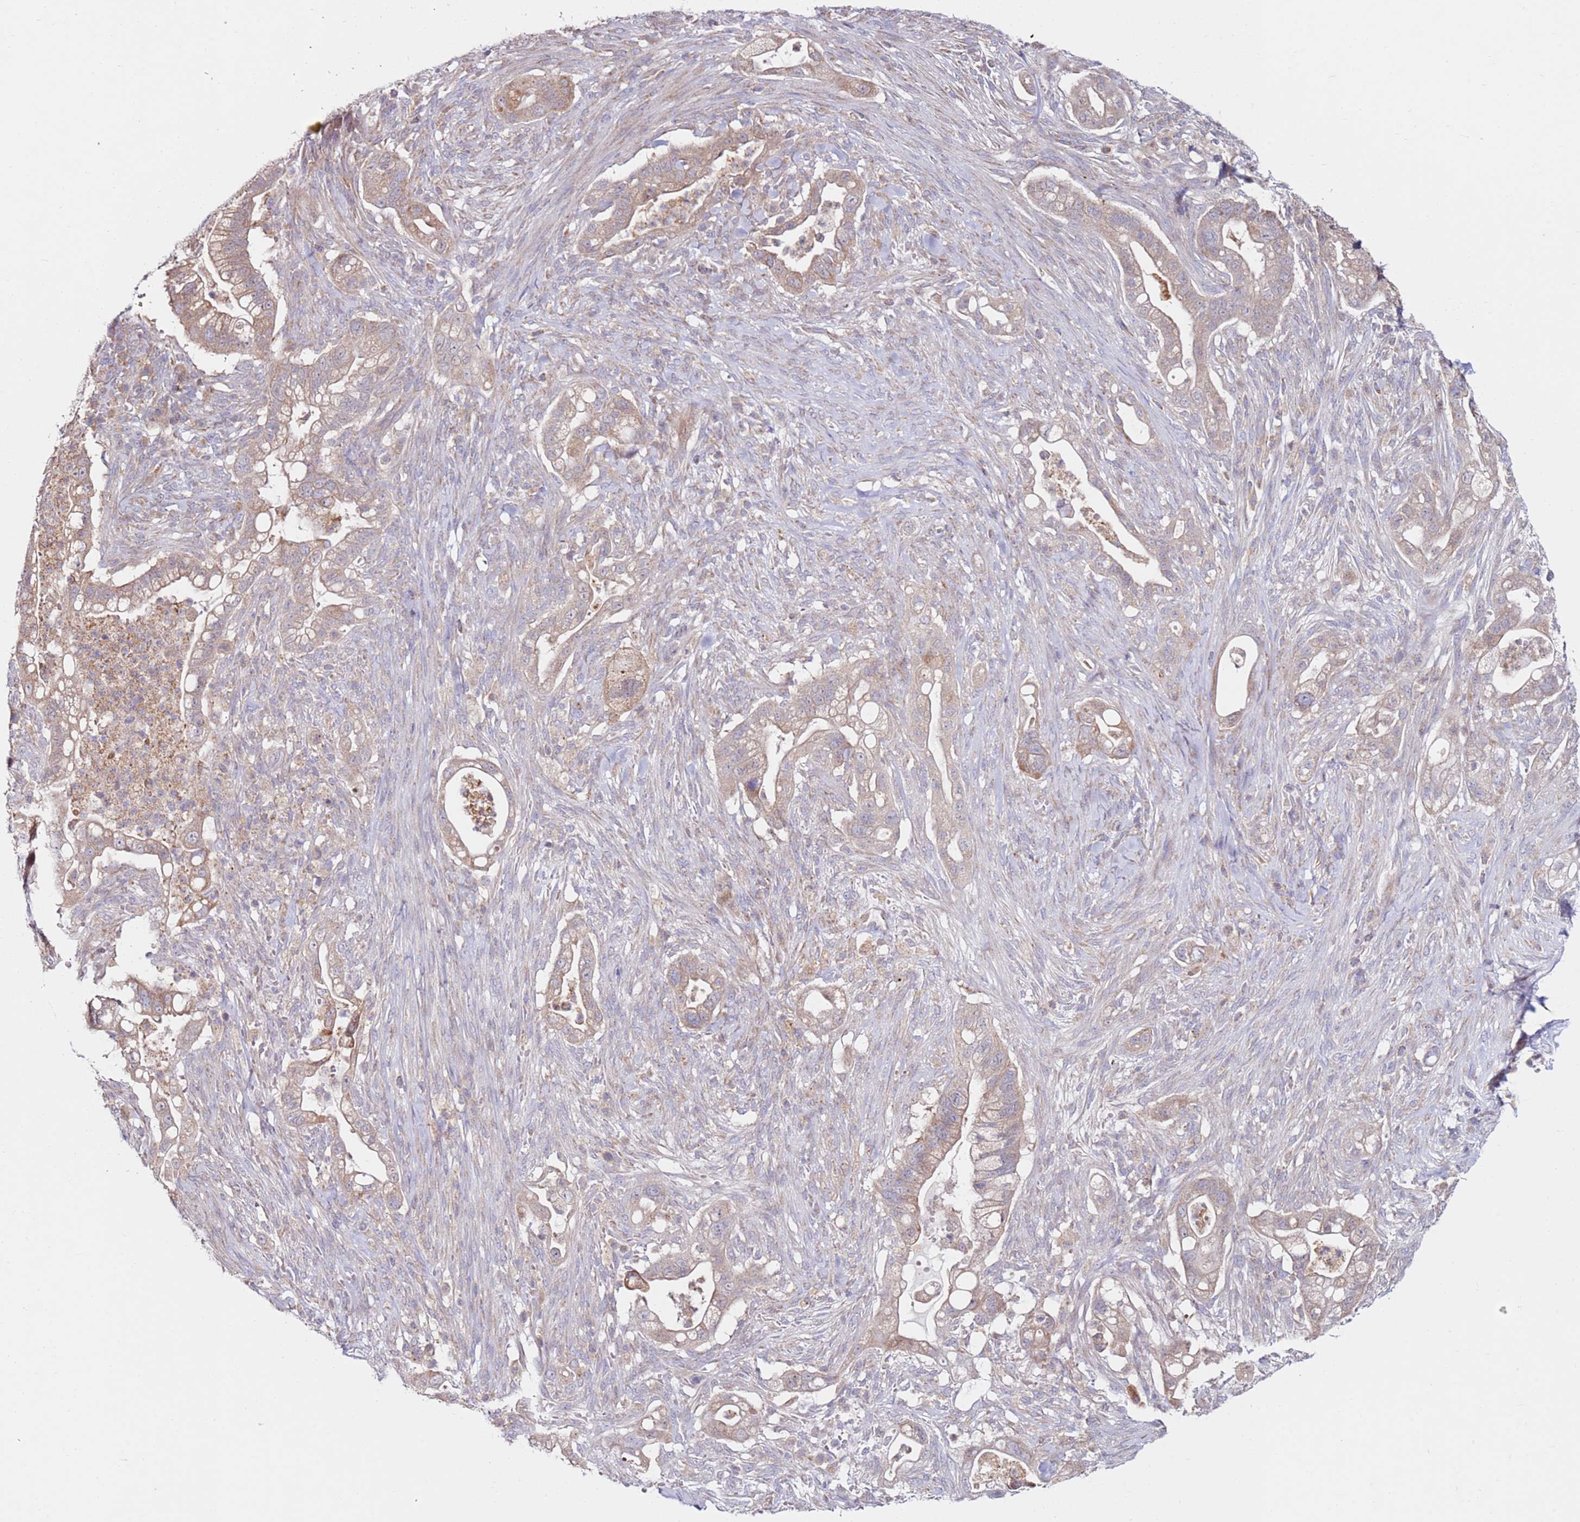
{"staining": {"intensity": "moderate", "quantity": ">75%", "location": "cytoplasmic/membranous"}, "tissue": "pancreatic cancer", "cell_type": "Tumor cells", "image_type": "cancer", "snomed": [{"axis": "morphology", "description": "Adenocarcinoma, NOS"}, {"axis": "topography", "description": "Pancreas"}], "caption": "Pancreatic cancer stained with a protein marker shows moderate staining in tumor cells.", "gene": "CNOT9", "patient": {"sex": "male", "age": 44}}